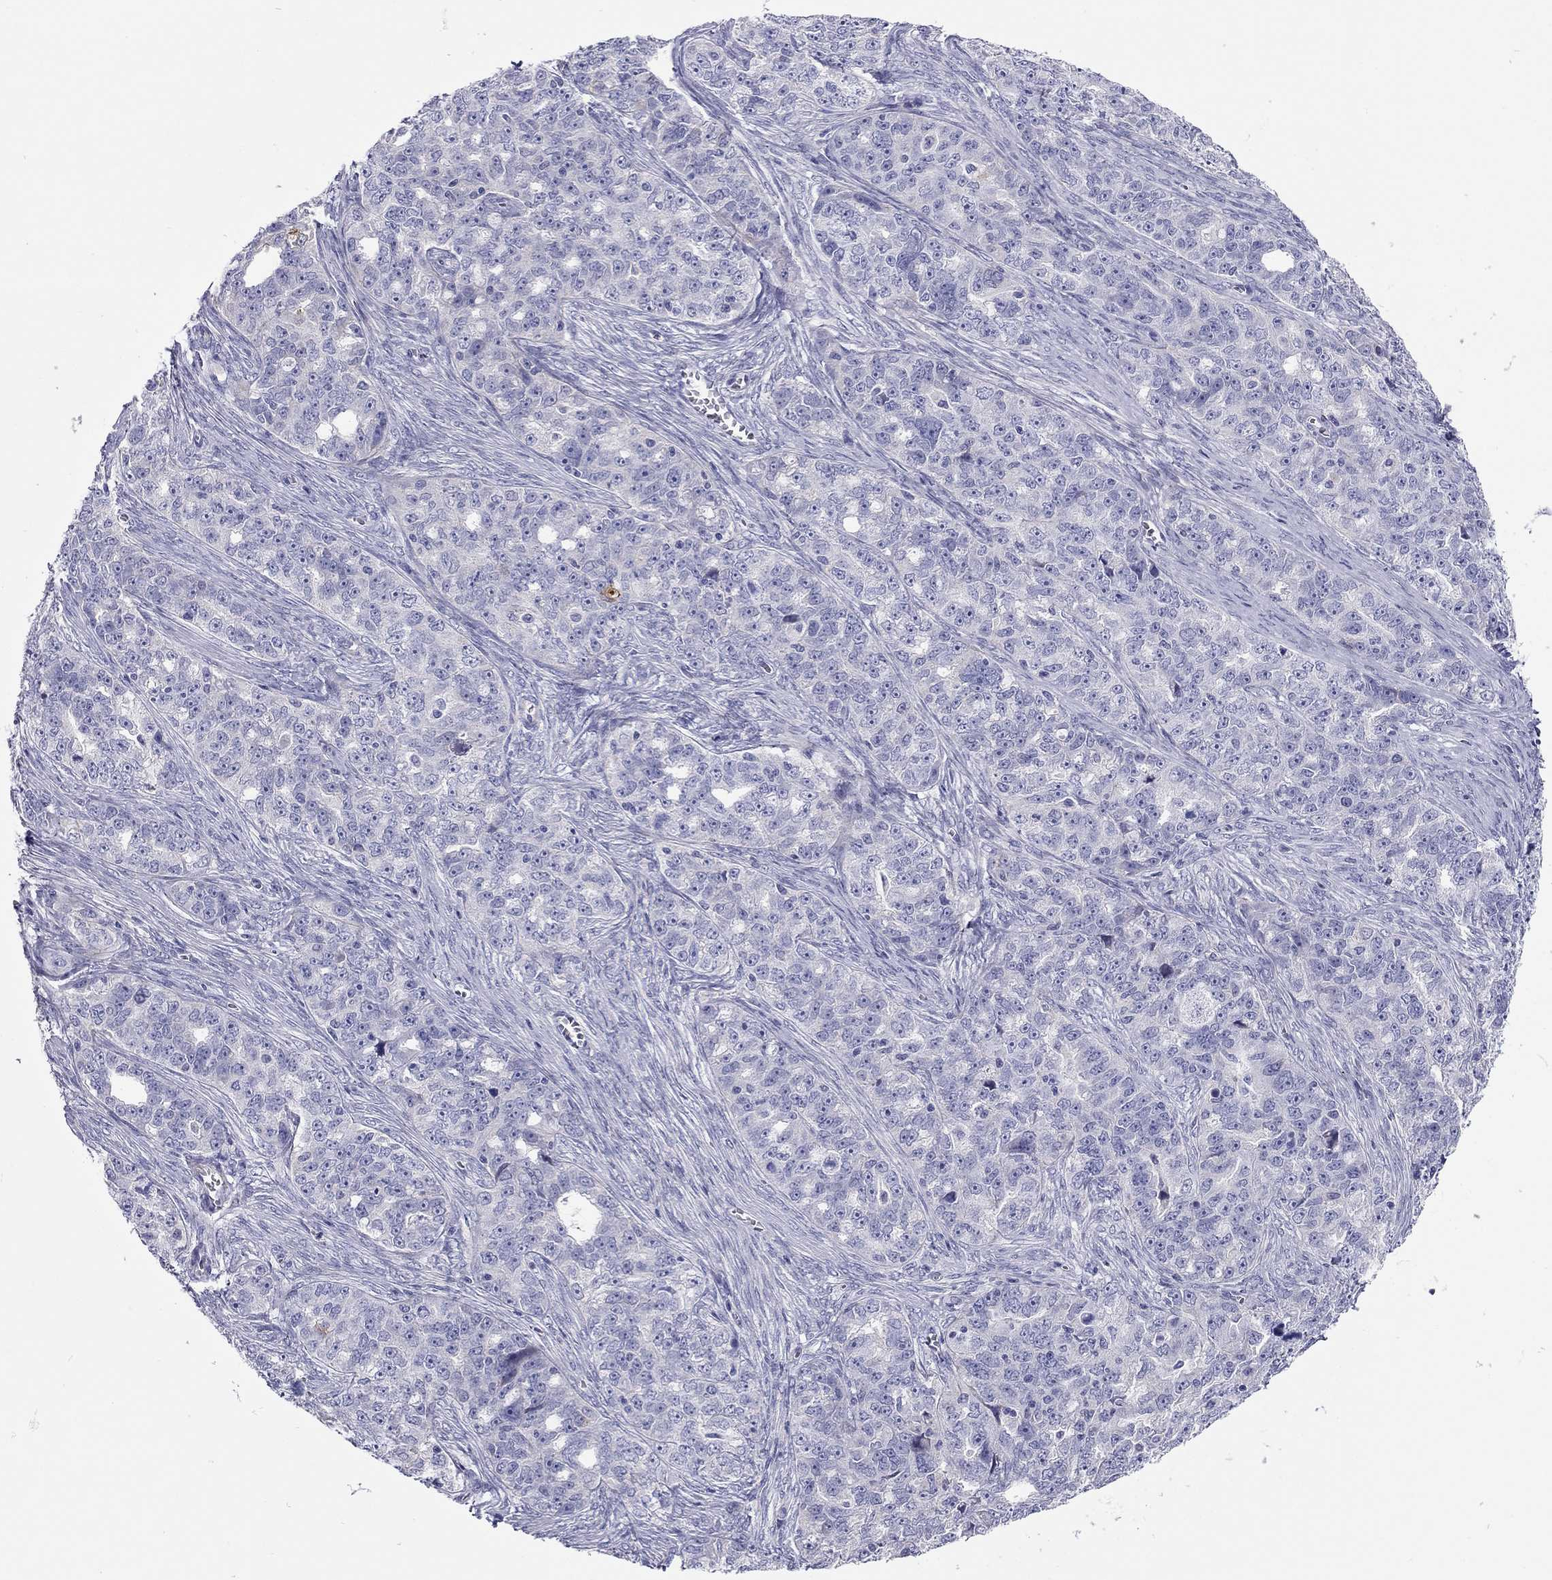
{"staining": {"intensity": "negative", "quantity": "none", "location": "none"}, "tissue": "ovarian cancer", "cell_type": "Tumor cells", "image_type": "cancer", "snomed": [{"axis": "morphology", "description": "Cystadenocarcinoma, serous, NOS"}, {"axis": "topography", "description": "Ovary"}], "caption": "This is a photomicrograph of immunohistochemistry staining of ovarian cancer, which shows no positivity in tumor cells. (Brightfield microscopy of DAB (3,3'-diaminobenzidine) immunohistochemistry at high magnification).", "gene": "SCARB1", "patient": {"sex": "female", "age": 51}}